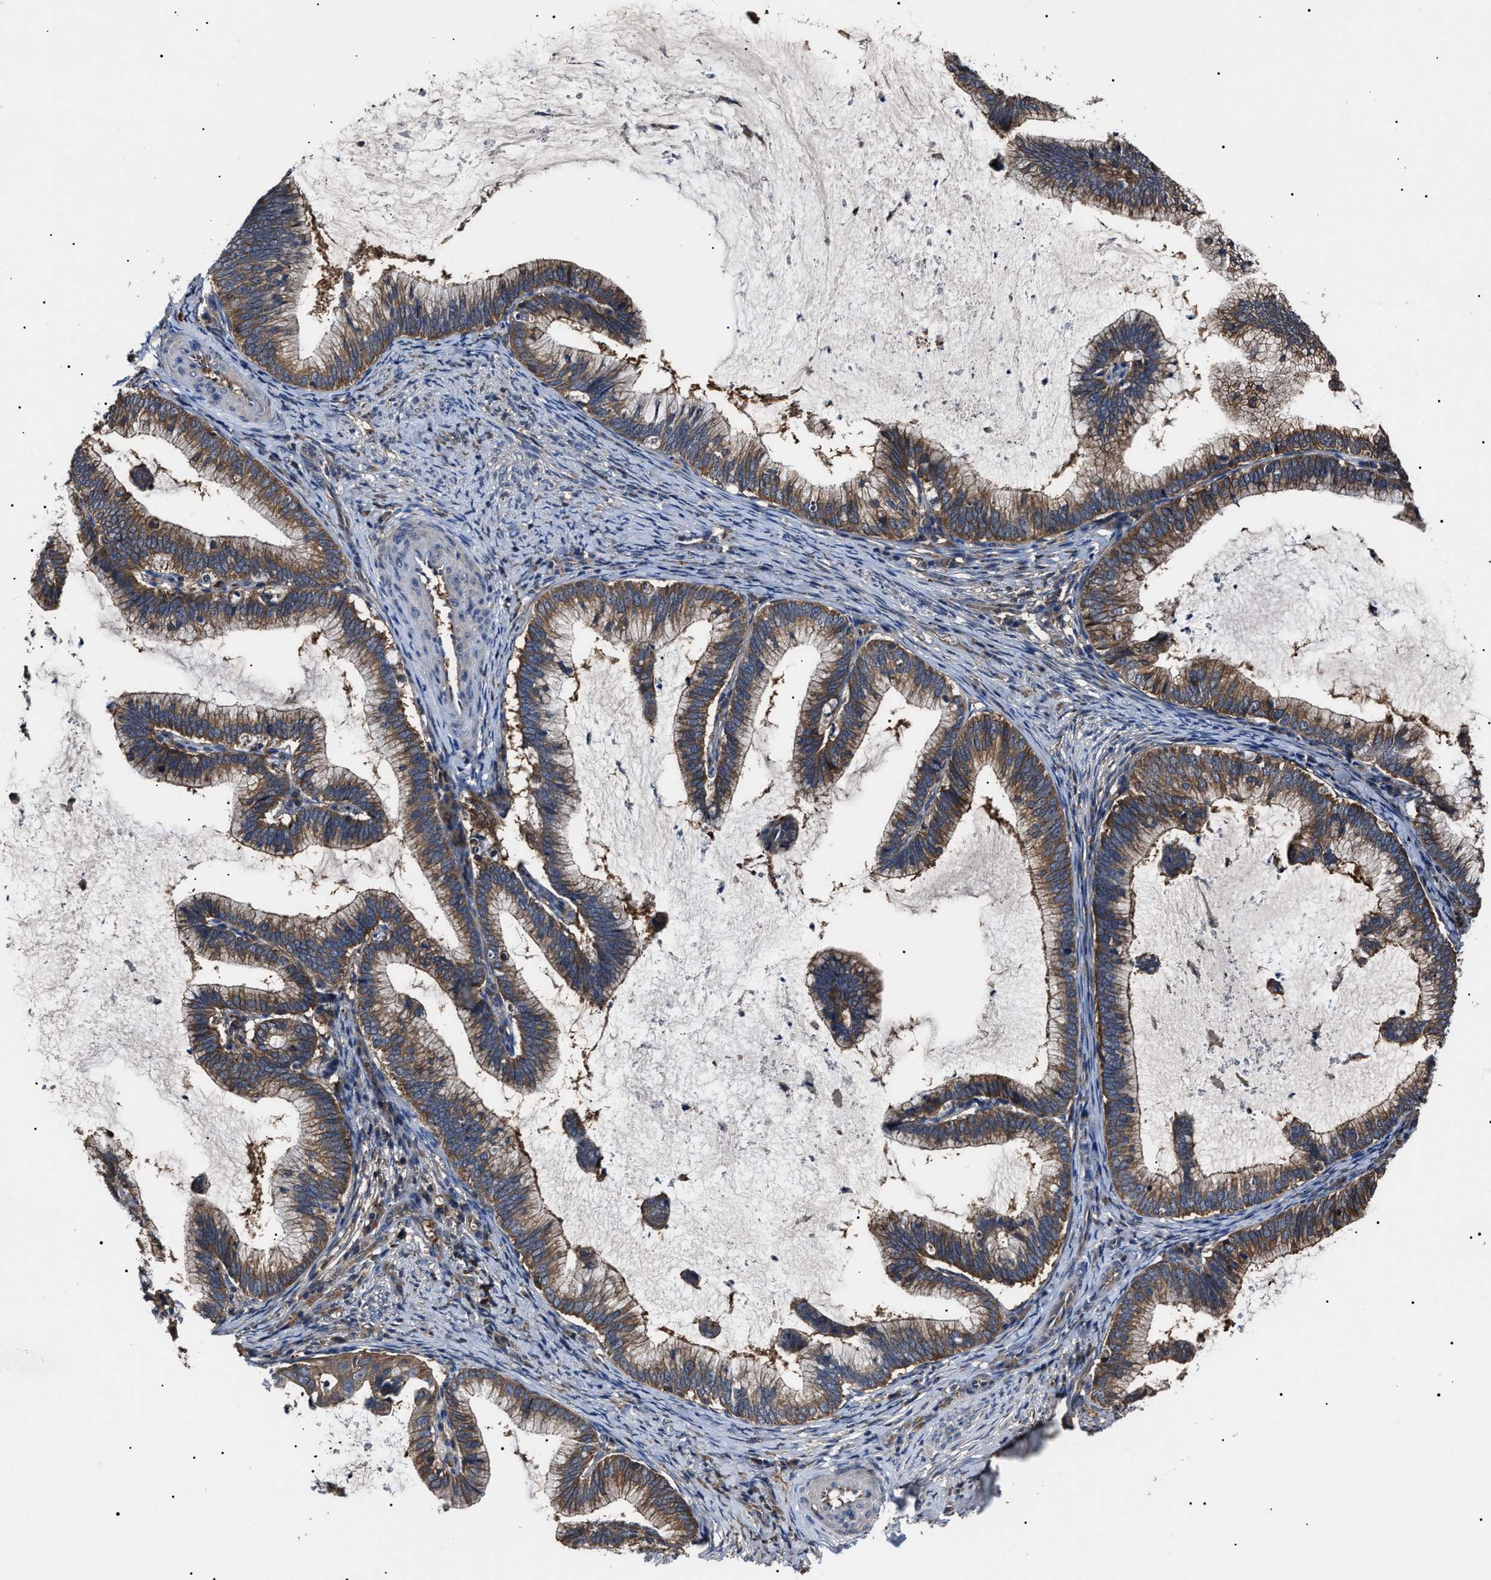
{"staining": {"intensity": "moderate", "quantity": ">75%", "location": "cytoplasmic/membranous"}, "tissue": "cervical cancer", "cell_type": "Tumor cells", "image_type": "cancer", "snomed": [{"axis": "morphology", "description": "Adenocarcinoma, NOS"}, {"axis": "topography", "description": "Cervix"}], "caption": "IHC micrograph of neoplastic tissue: cervical adenocarcinoma stained using IHC shows medium levels of moderate protein expression localized specifically in the cytoplasmic/membranous of tumor cells, appearing as a cytoplasmic/membranous brown color.", "gene": "CCT8", "patient": {"sex": "female", "age": 36}}